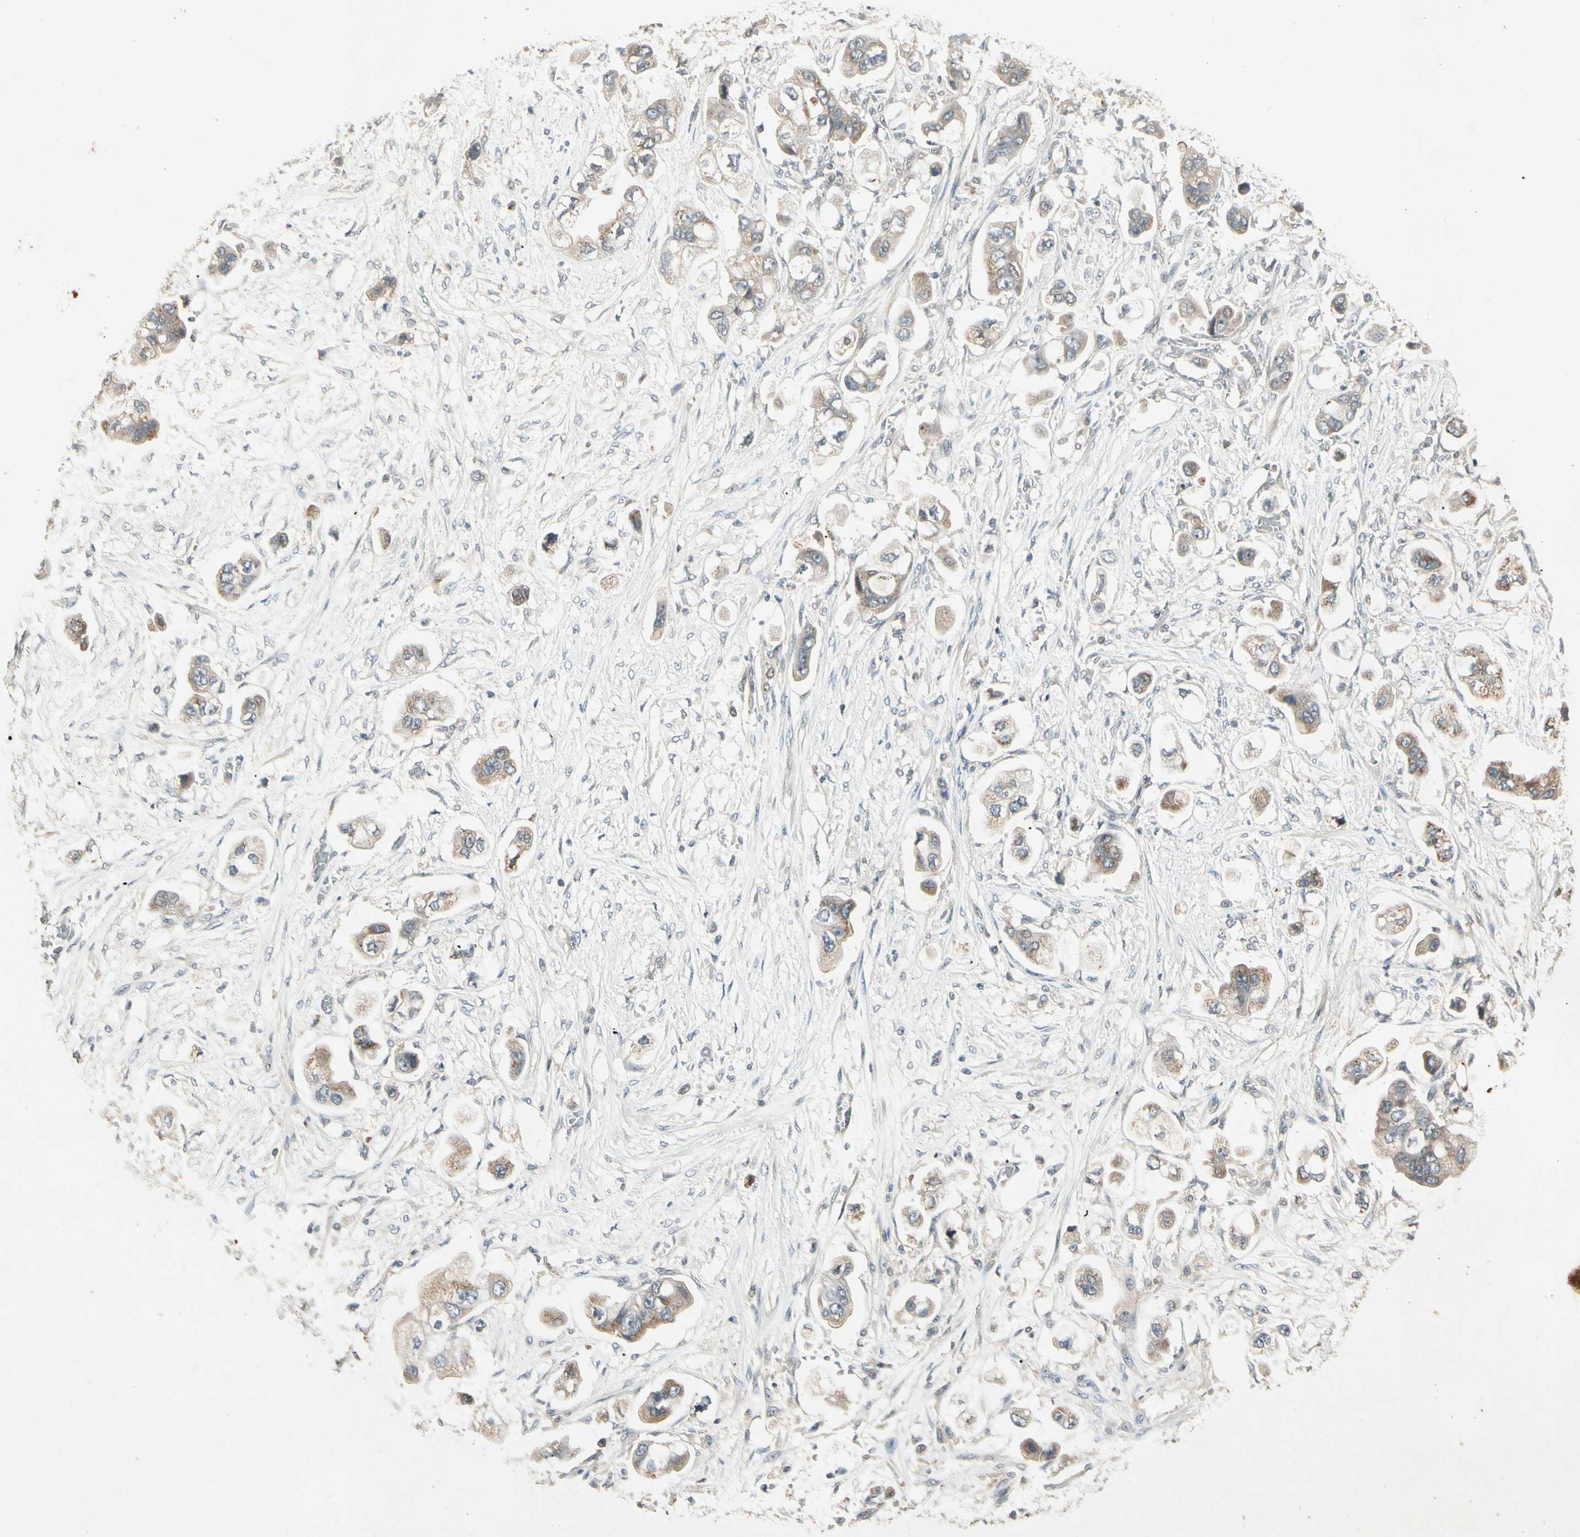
{"staining": {"intensity": "weak", "quantity": ">75%", "location": "cytoplasmic/membranous"}, "tissue": "stomach cancer", "cell_type": "Tumor cells", "image_type": "cancer", "snomed": [{"axis": "morphology", "description": "Adenocarcinoma, NOS"}, {"axis": "topography", "description": "Stomach"}], "caption": "A low amount of weak cytoplasmic/membranous expression is present in approximately >75% of tumor cells in stomach cancer (adenocarcinoma) tissue.", "gene": "FLOT1", "patient": {"sex": "male", "age": 62}}